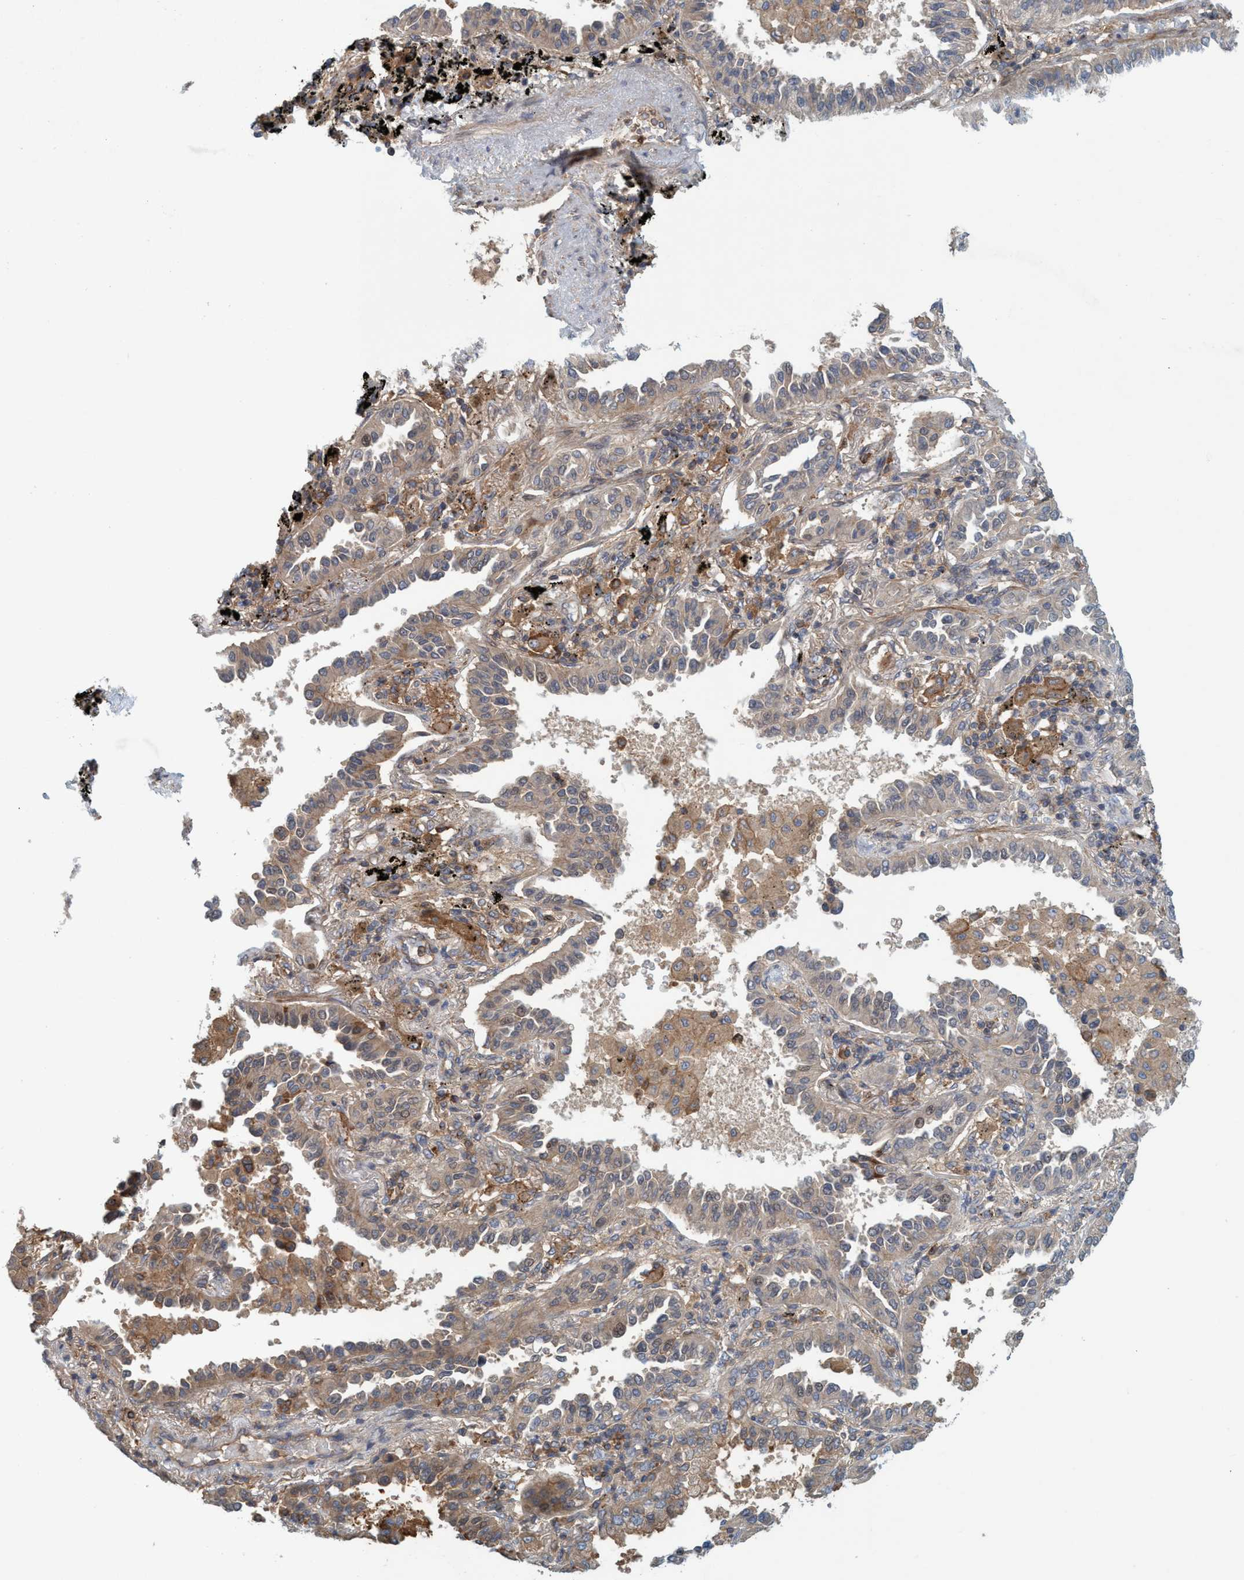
{"staining": {"intensity": "weak", "quantity": ">75%", "location": "cytoplasmic/membranous"}, "tissue": "lung cancer", "cell_type": "Tumor cells", "image_type": "cancer", "snomed": [{"axis": "morphology", "description": "Normal tissue, NOS"}, {"axis": "morphology", "description": "Adenocarcinoma, NOS"}, {"axis": "topography", "description": "Lung"}], "caption": "The immunohistochemical stain labels weak cytoplasmic/membranous staining in tumor cells of adenocarcinoma (lung) tissue.", "gene": "SPECC1", "patient": {"sex": "male", "age": 59}}